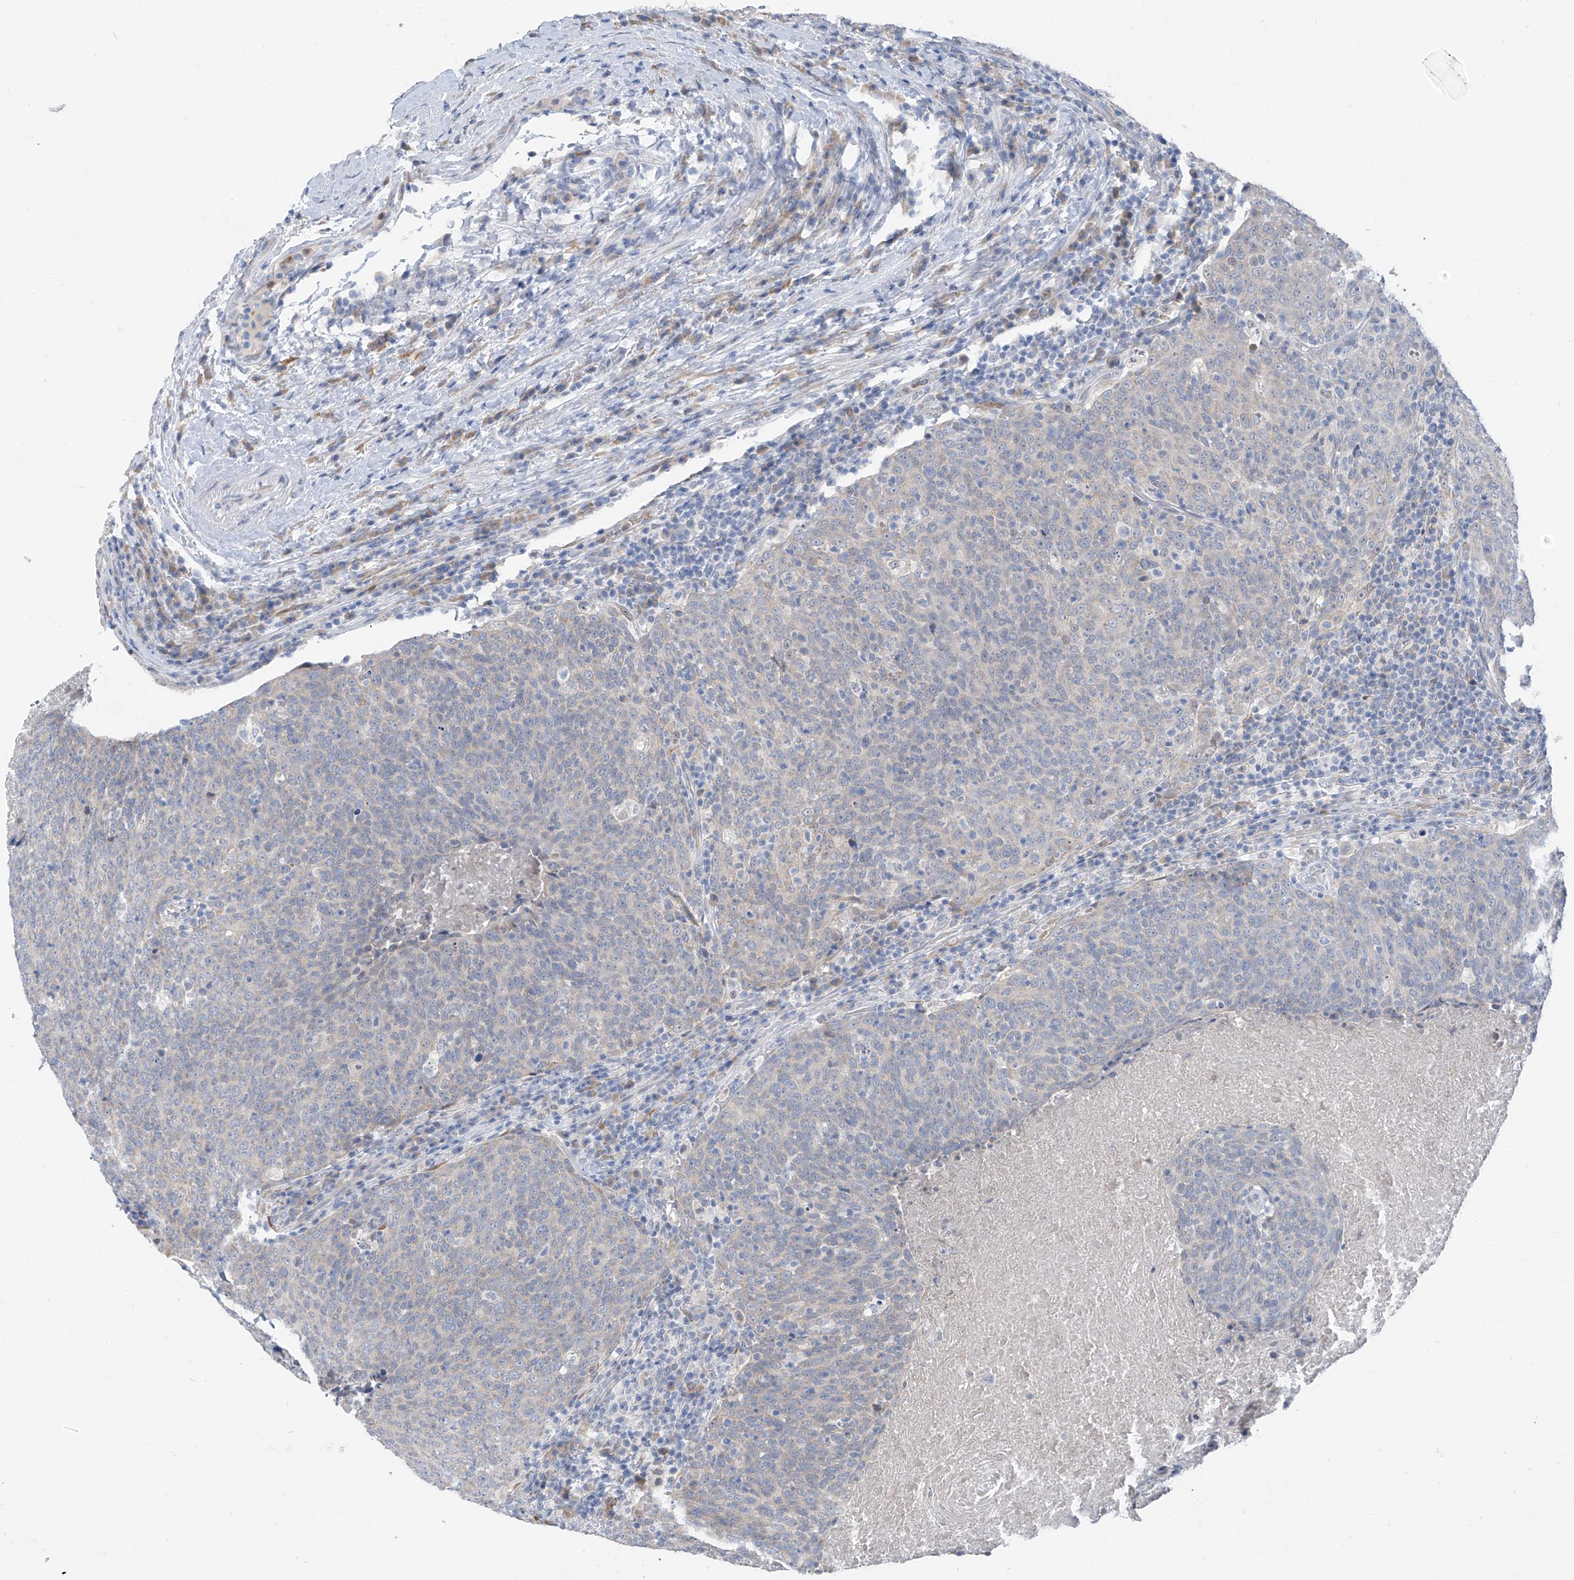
{"staining": {"intensity": "weak", "quantity": "<25%", "location": "cytoplasmic/membranous"}, "tissue": "head and neck cancer", "cell_type": "Tumor cells", "image_type": "cancer", "snomed": [{"axis": "morphology", "description": "Squamous cell carcinoma, NOS"}, {"axis": "morphology", "description": "Squamous cell carcinoma, metastatic, NOS"}, {"axis": "topography", "description": "Lymph node"}, {"axis": "topography", "description": "Head-Neck"}], "caption": "Photomicrograph shows no significant protein expression in tumor cells of metastatic squamous cell carcinoma (head and neck). Brightfield microscopy of immunohistochemistry stained with DAB (3,3'-diaminobenzidine) (brown) and hematoxylin (blue), captured at high magnification.", "gene": "CYP4V2", "patient": {"sex": "male", "age": 62}}